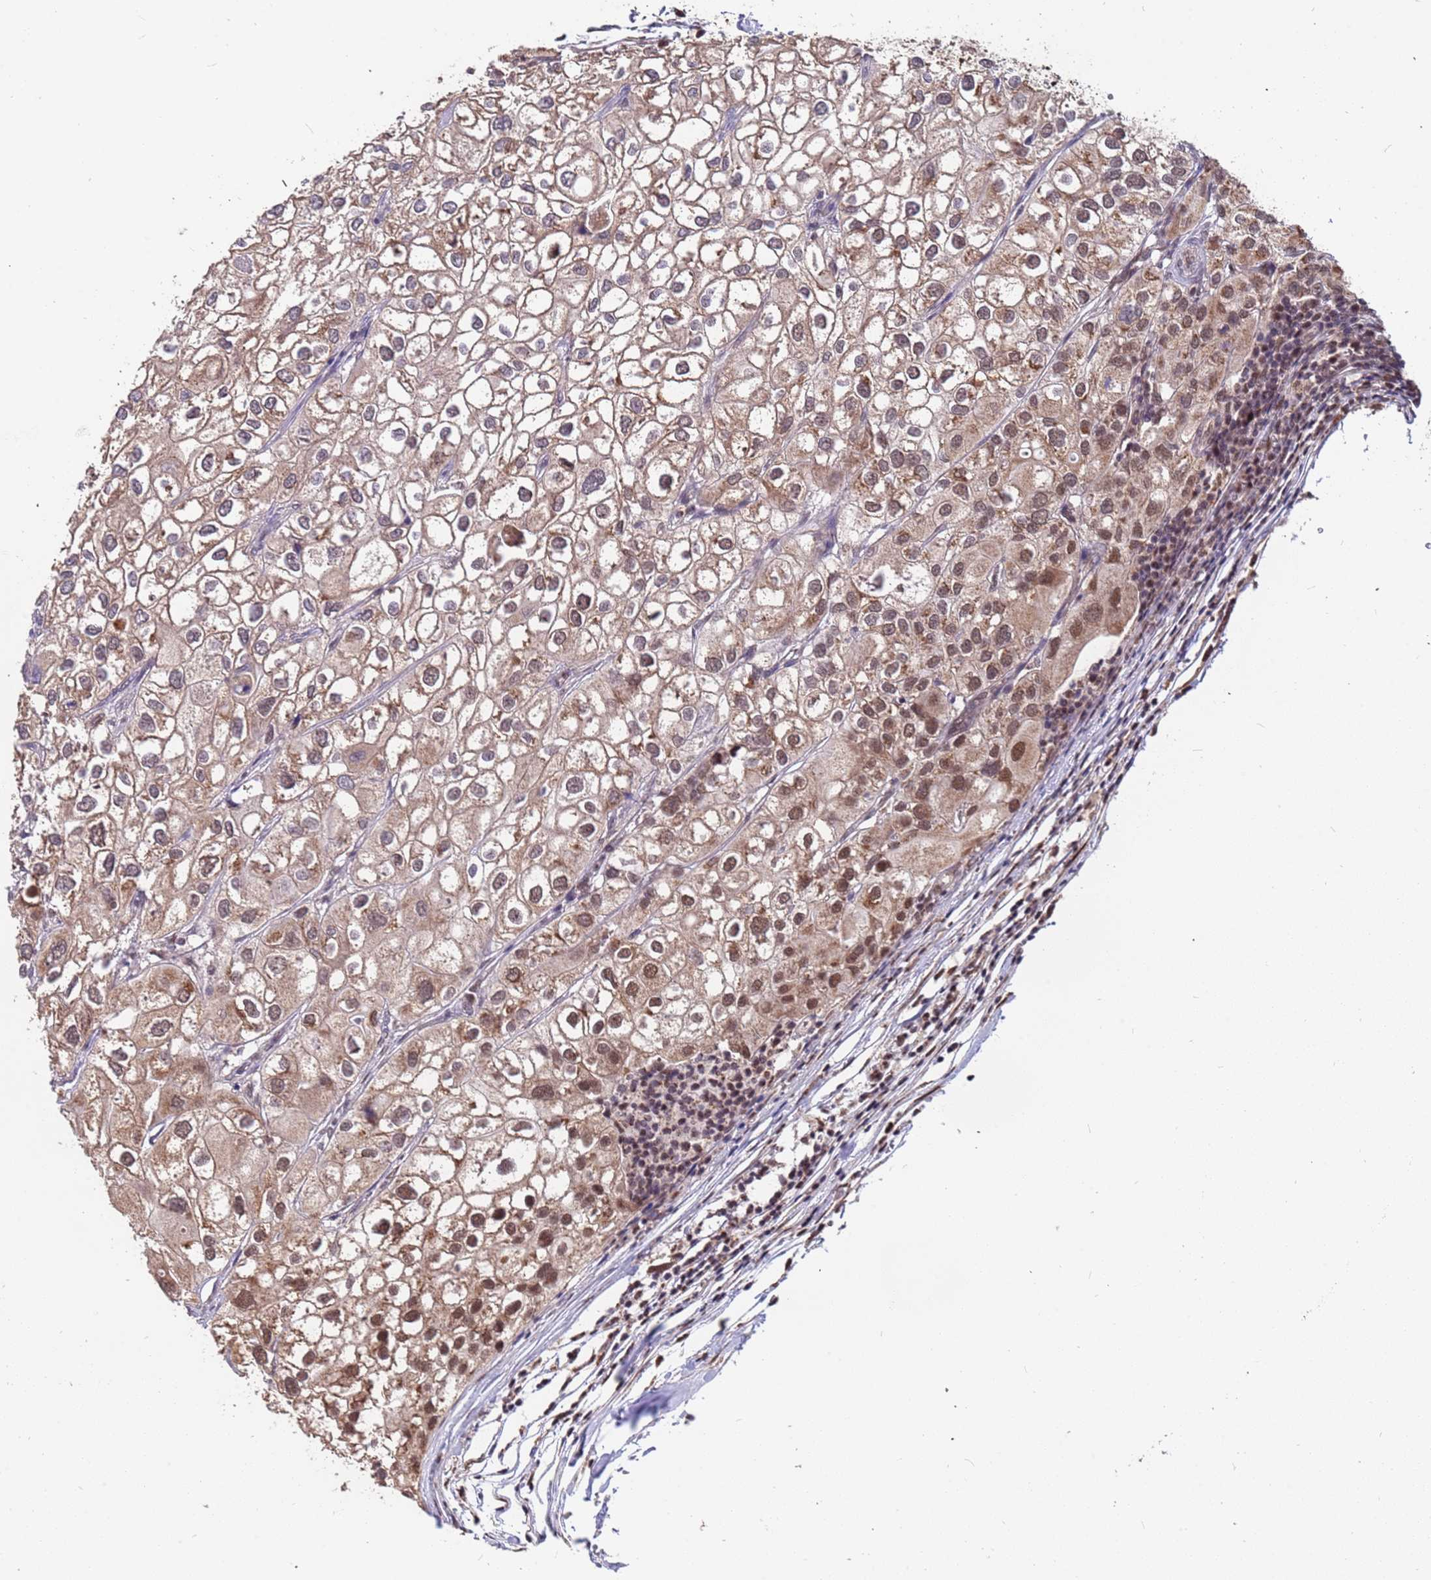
{"staining": {"intensity": "moderate", "quantity": "25%-75%", "location": "cytoplasmic/membranous,nuclear"}, "tissue": "urothelial cancer", "cell_type": "Tumor cells", "image_type": "cancer", "snomed": [{"axis": "morphology", "description": "Urothelial carcinoma, High grade"}, {"axis": "topography", "description": "Urinary bladder"}], "caption": "Urothelial carcinoma (high-grade) tissue shows moderate cytoplasmic/membranous and nuclear positivity in approximately 25%-75% of tumor cells", "gene": "DENND2B", "patient": {"sex": "male", "age": 64}}